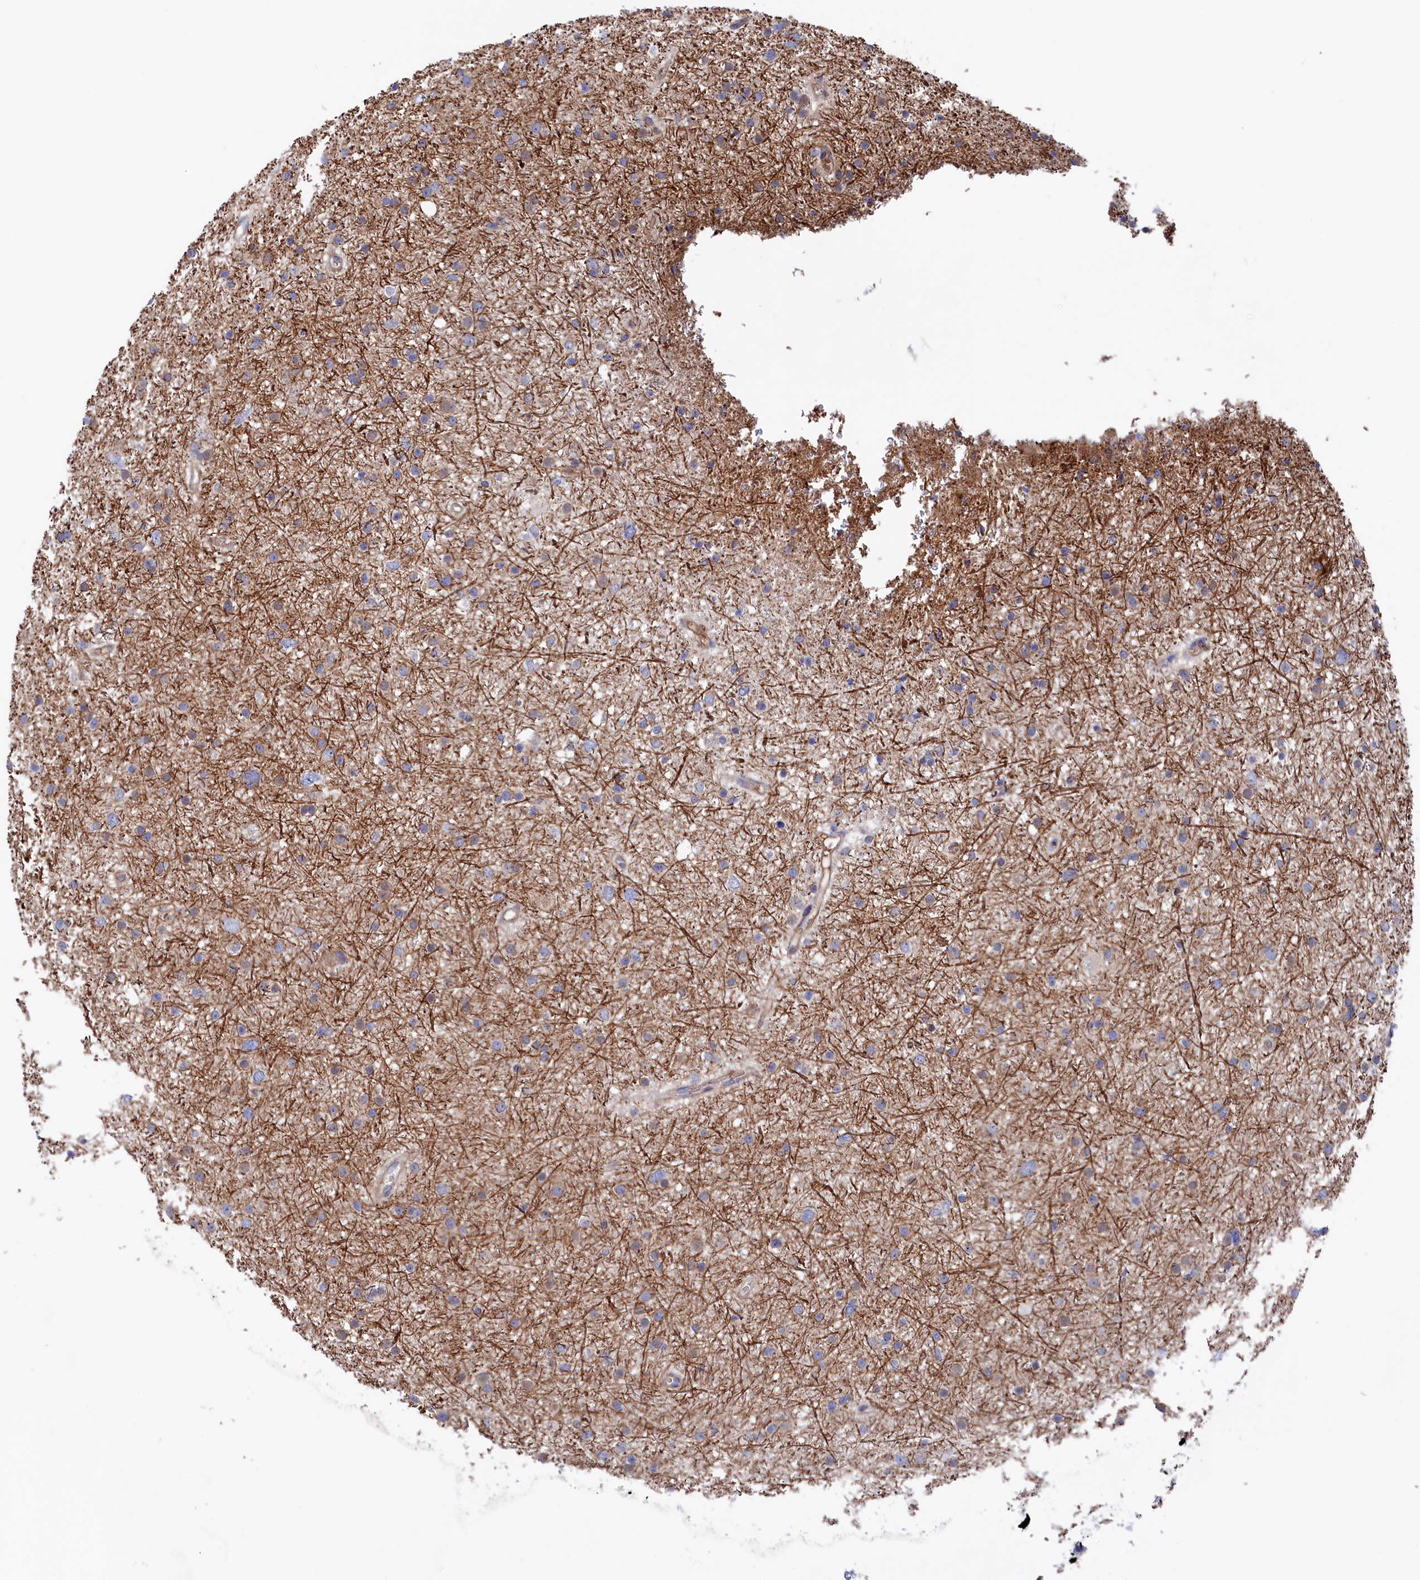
{"staining": {"intensity": "moderate", "quantity": "<25%", "location": "cytoplasmic/membranous"}, "tissue": "glioma", "cell_type": "Tumor cells", "image_type": "cancer", "snomed": [{"axis": "morphology", "description": "Glioma, malignant, Low grade"}, {"axis": "topography", "description": "Cerebral cortex"}], "caption": "Moderate cytoplasmic/membranous expression is seen in approximately <25% of tumor cells in malignant glioma (low-grade).", "gene": "C12orf73", "patient": {"sex": "female", "age": 39}}